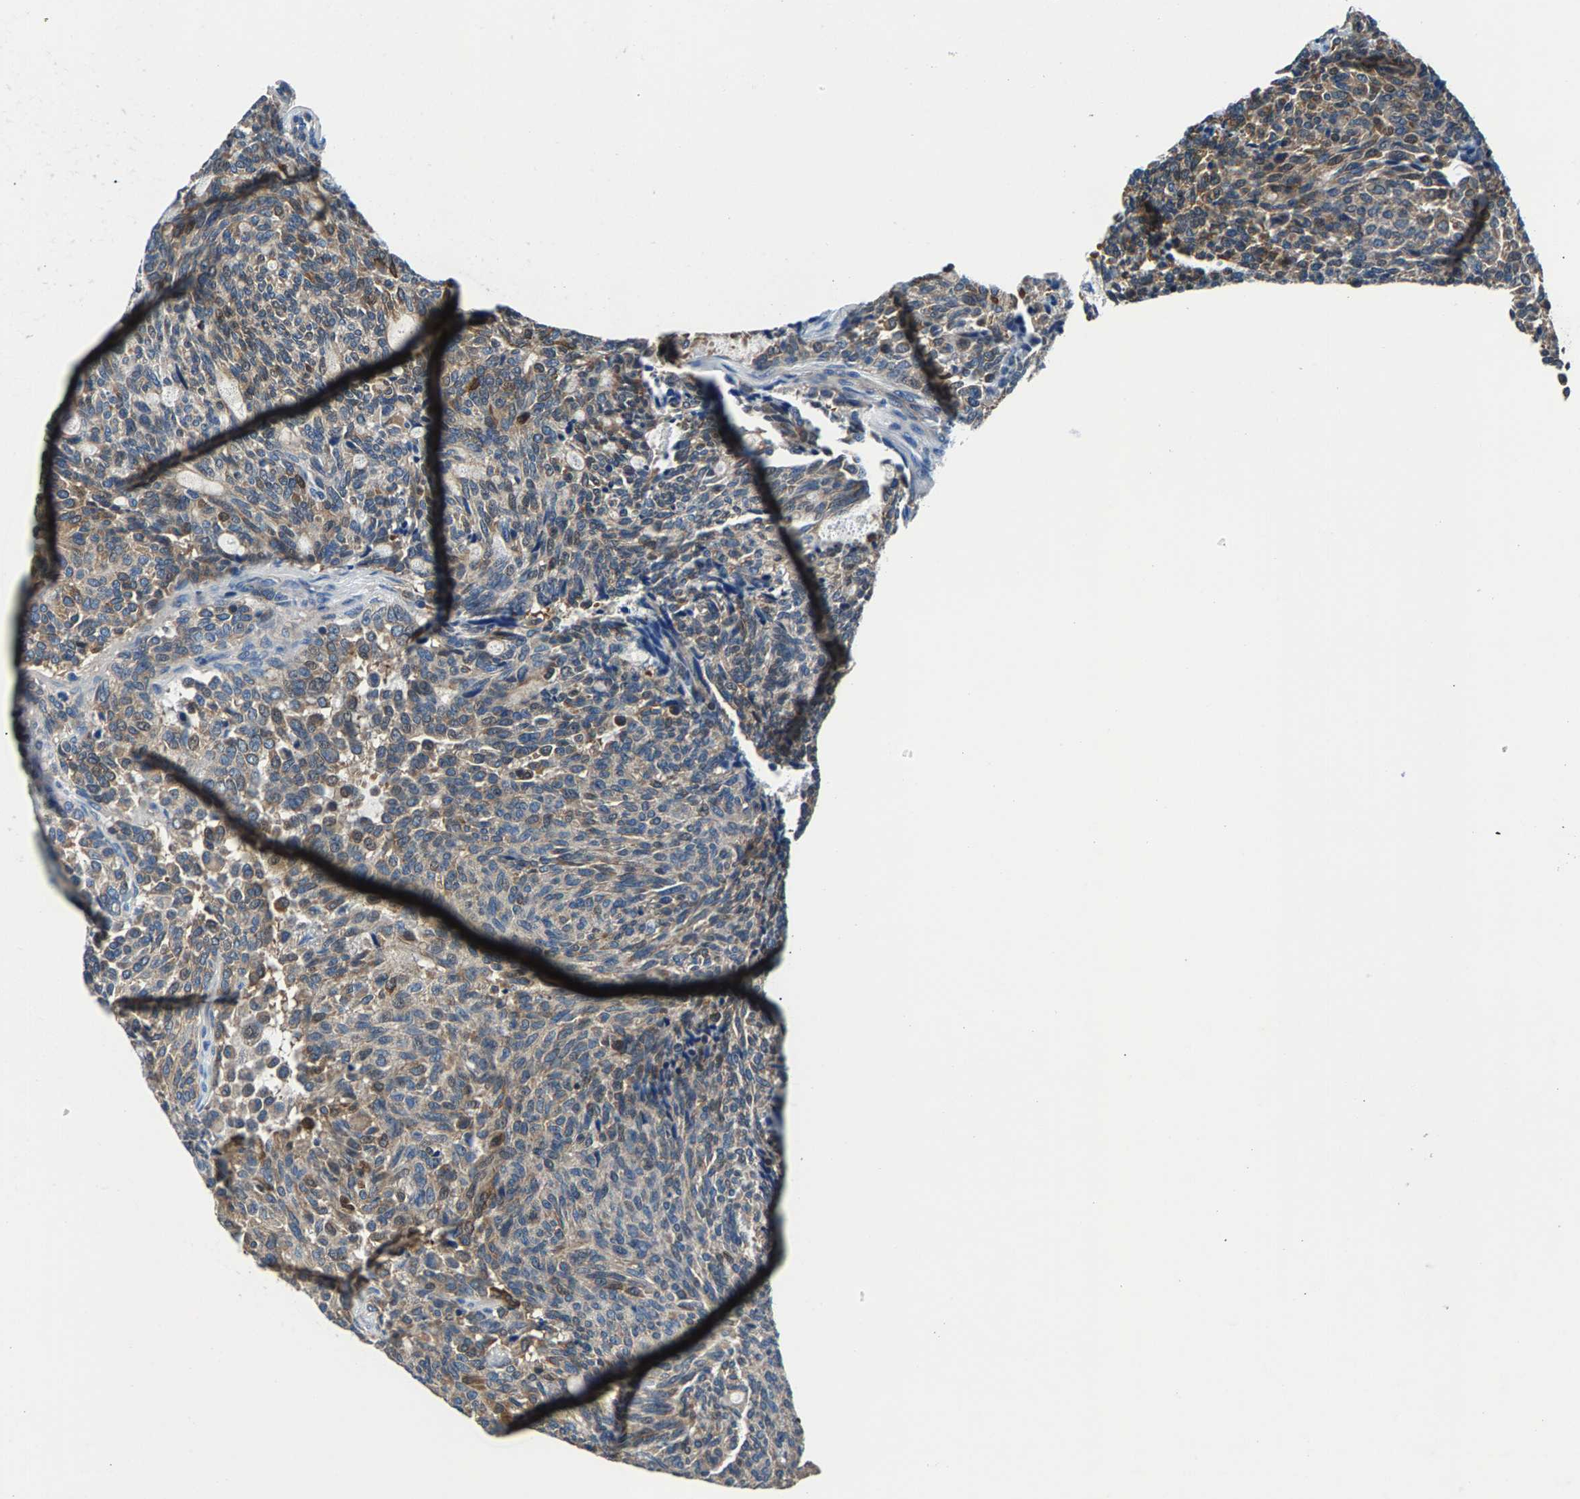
{"staining": {"intensity": "weak", "quantity": ">75%", "location": "cytoplasmic/membranous"}, "tissue": "carcinoid", "cell_type": "Tumor cells", "image_type": "cancer", "snomed": [{"axis": "morphology", "description": "Carcinoid, malignant, NOS"}, {"axis": "topography", "description": "Pancreas"}], "caption": "Weak cytoplasmic/membranous staining for a protein is seen in about >75% of tumor cells of malignant carcinoid using immunohistochemistry (IHC).", "gene": "CDRT4", "patient": {"sex": "female", "age": 54}}